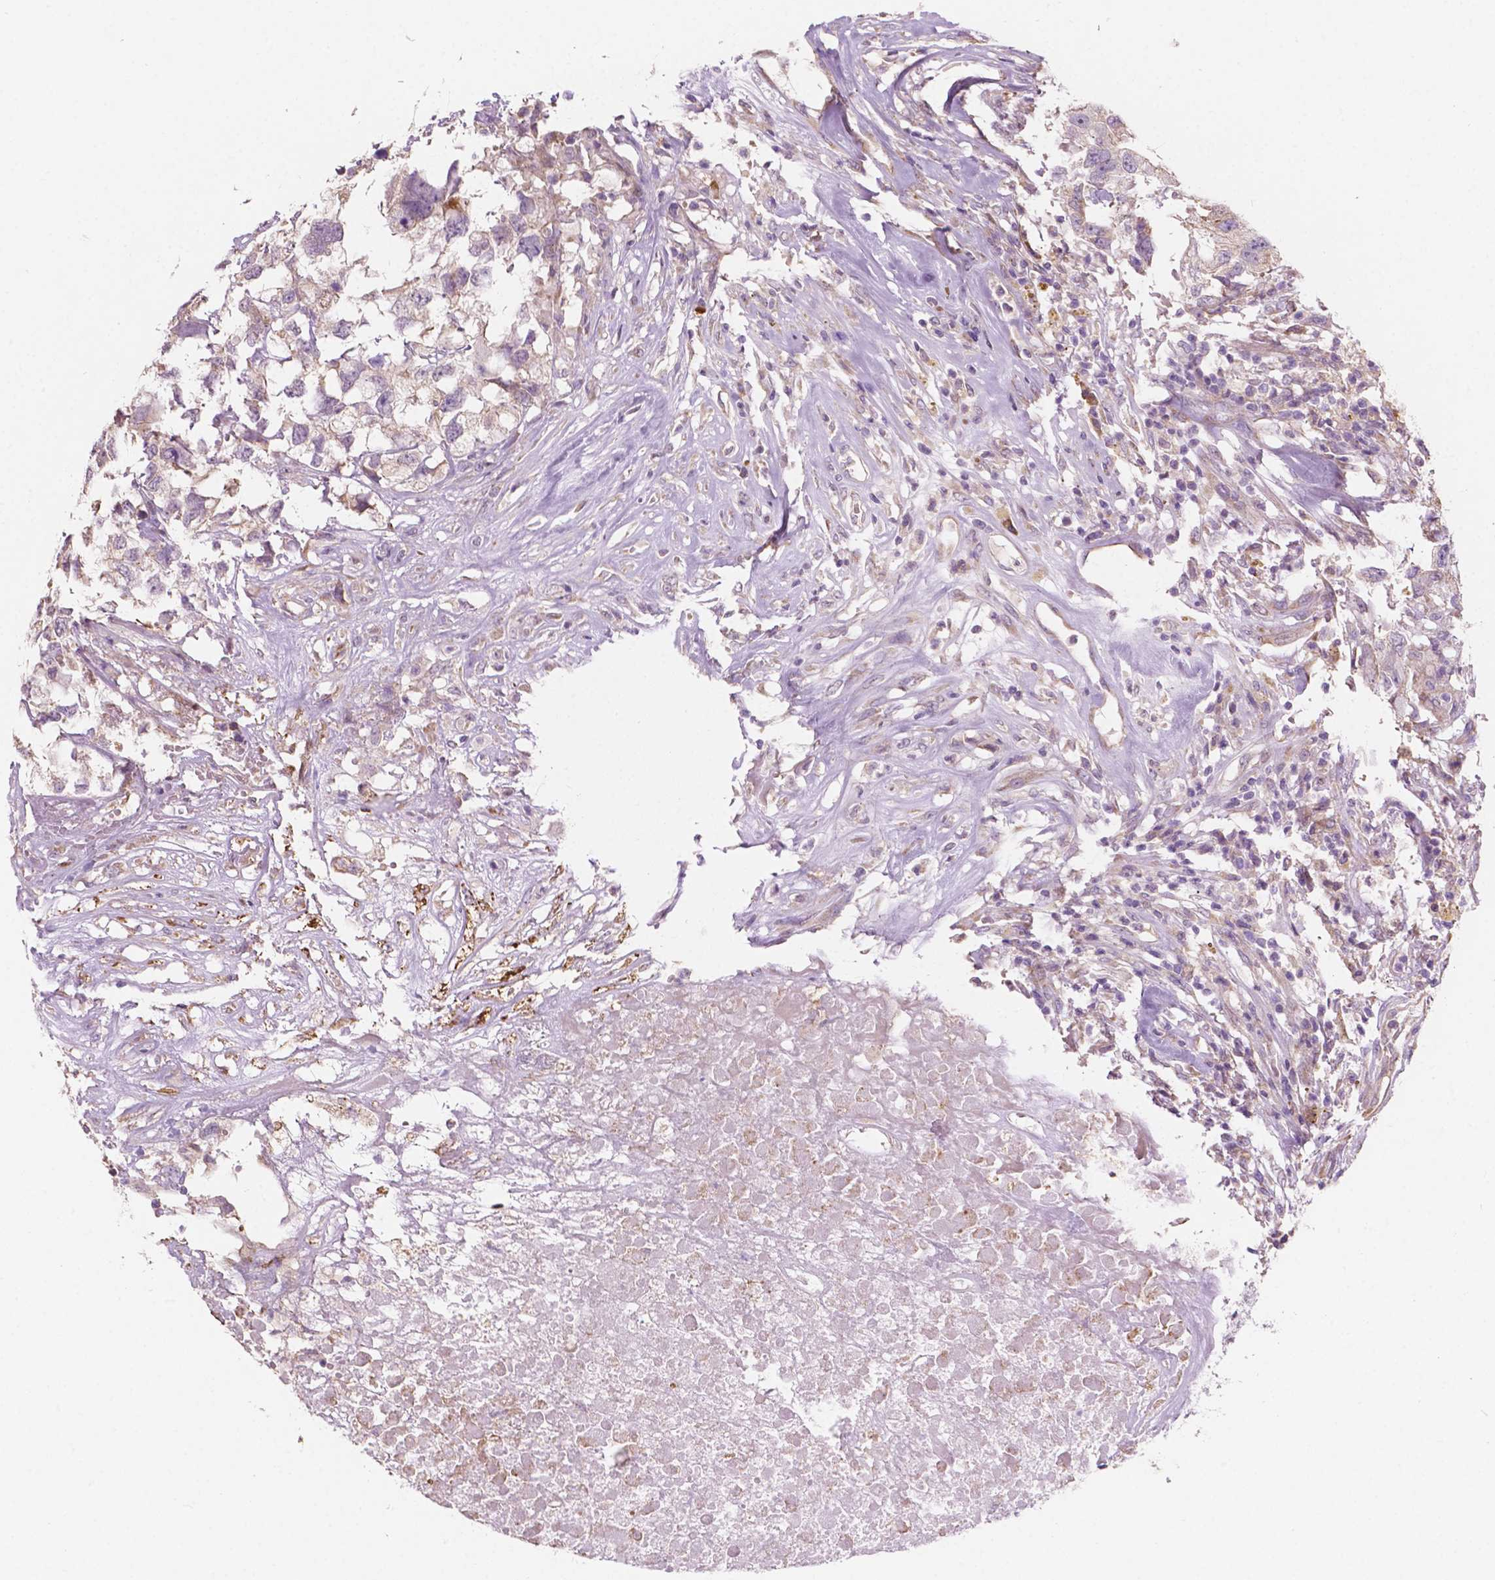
{"staining": {"intensity": "negative", "quantity": "none", "location": "none"}, "tissue": "testis cancer", "cell_type": "Tumor cells", "image_type": "cancer", "snomed": [{"axis": "morphology", "description": "Carcinoma, Embryonal, NOS"}, {"axis": "topography", "description": "Testis"}], "caption": "A micrograph of human testis cancer is negative for staining in tumor cells.", "gene": "LRP1B", "patient": {"sex": "male", "age": 83}}